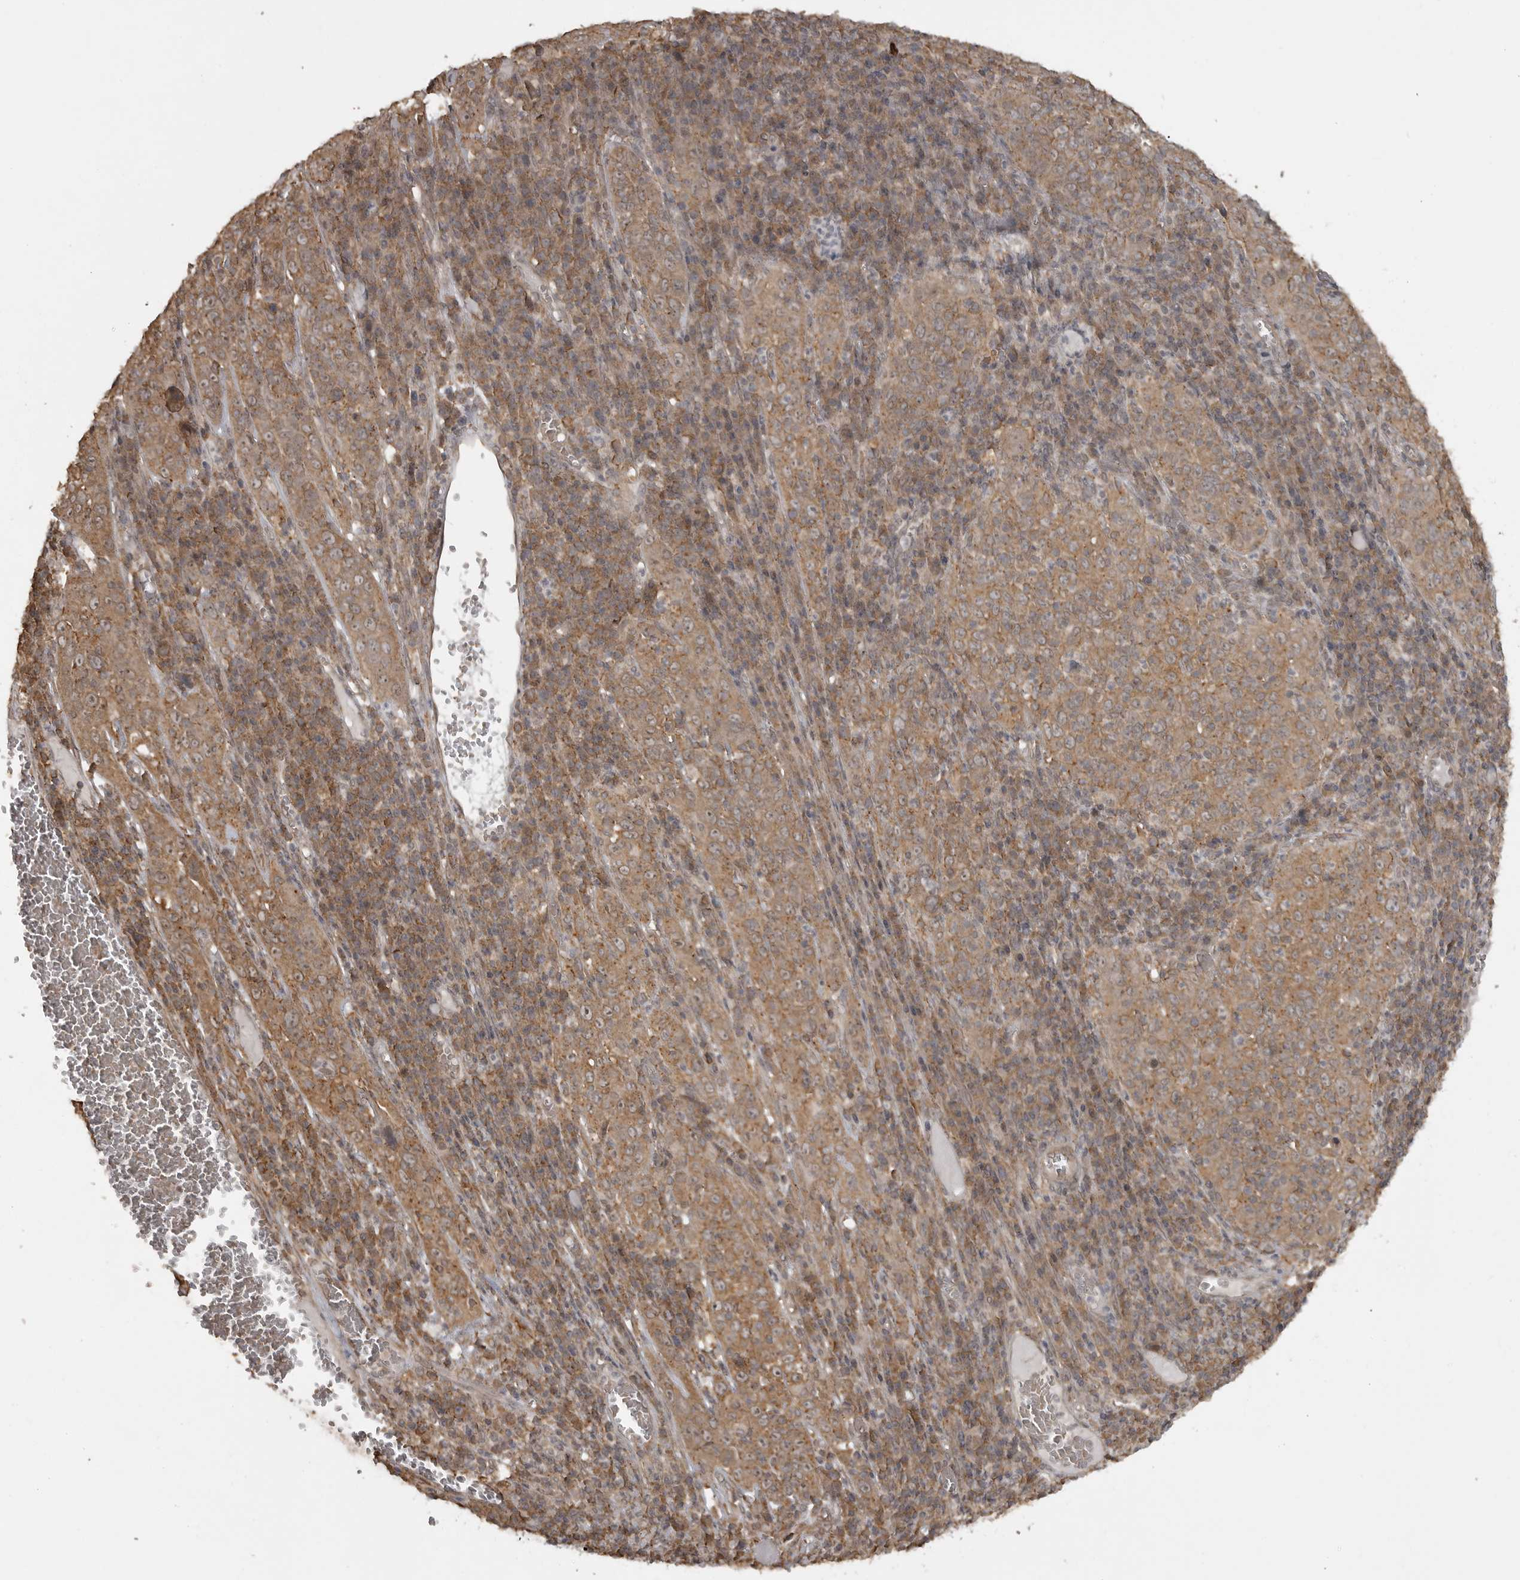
{"staining": {"intensity": "moderate", "quantity": ">75%", "location": "cytoplasmic/membranous"}, "tissue": "cervical cancer", "cell_type": "Tumor cells", "image_type": "cancer", "snomed": [{"axis": "morphology", "description": "Squamous cell carcinoma, NOS"}, {"axis": "topography", "description": "Cervix"}], "caption": "Brown immunohistochemical staining in human cervical squamous cell carcinoma demonstrates moderate cytoplasmic/membranous positivity in approximately >75% of tumor cells.", "gene": "LLGL1", "patient": {"sex": "female", "age": 46}}